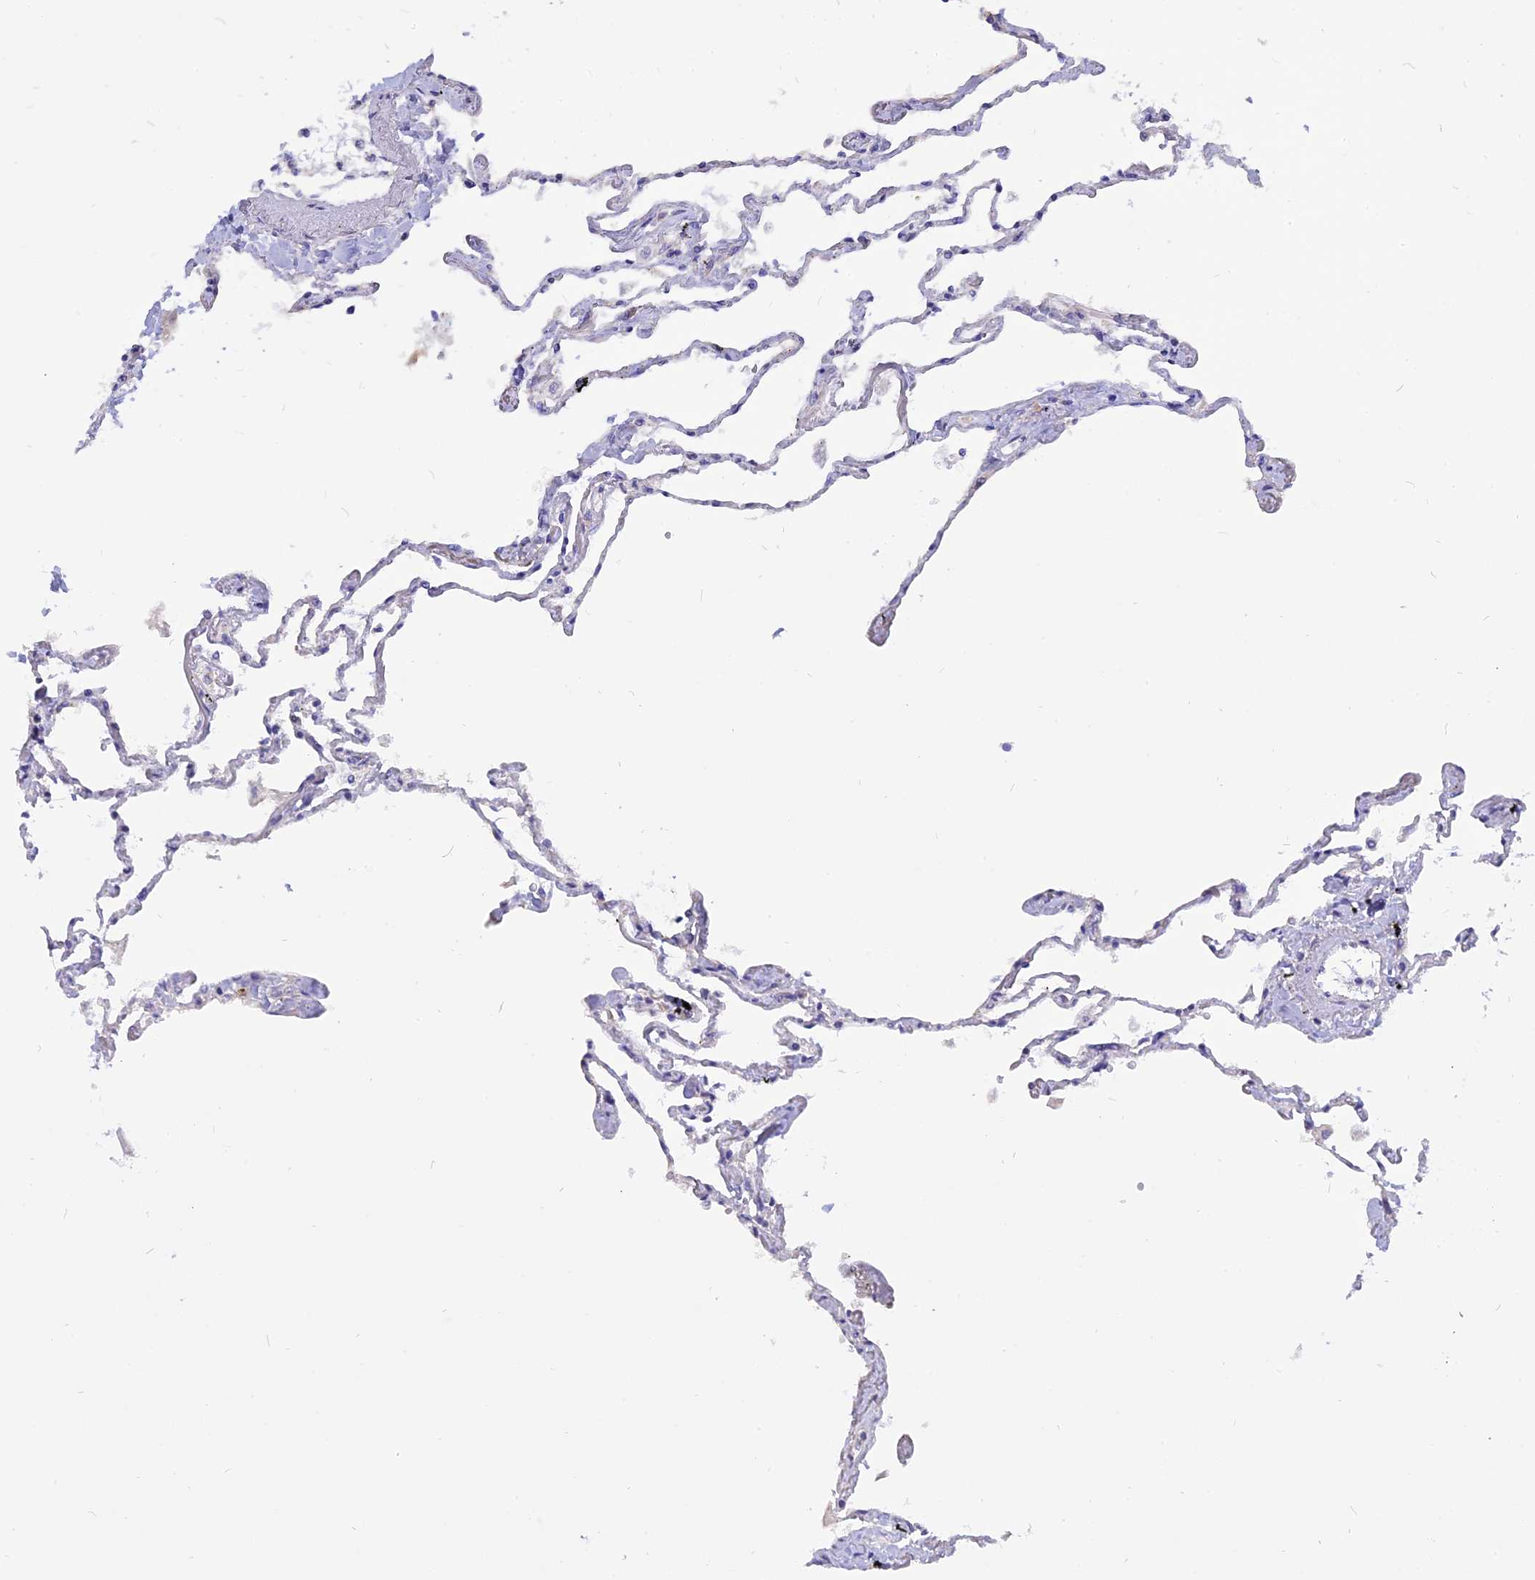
{"staining": {"intensity": "moderate", "quantity": "<25%", "location": "nuclear"}, "tissue": "lung", "cell_type": "Alveolar cells", "image_type": "normal", "snomed": [{"axis": "morphology", "description": "Normal tissue, NOS"}, {"axis": "topography", "description": "Lung"}], "caption": "Protein staining demonstrates moderate nuclear expression in approximately <25% of alveolar cells in normal lung. Using DAB (3,3'-diaminobenzidine) (brown) and hematoxylin (blue) stains, captured at high magnification using brightfield microscopy.", "gene": "CENPV", "patient": {"sex": "female", "age": 67}}